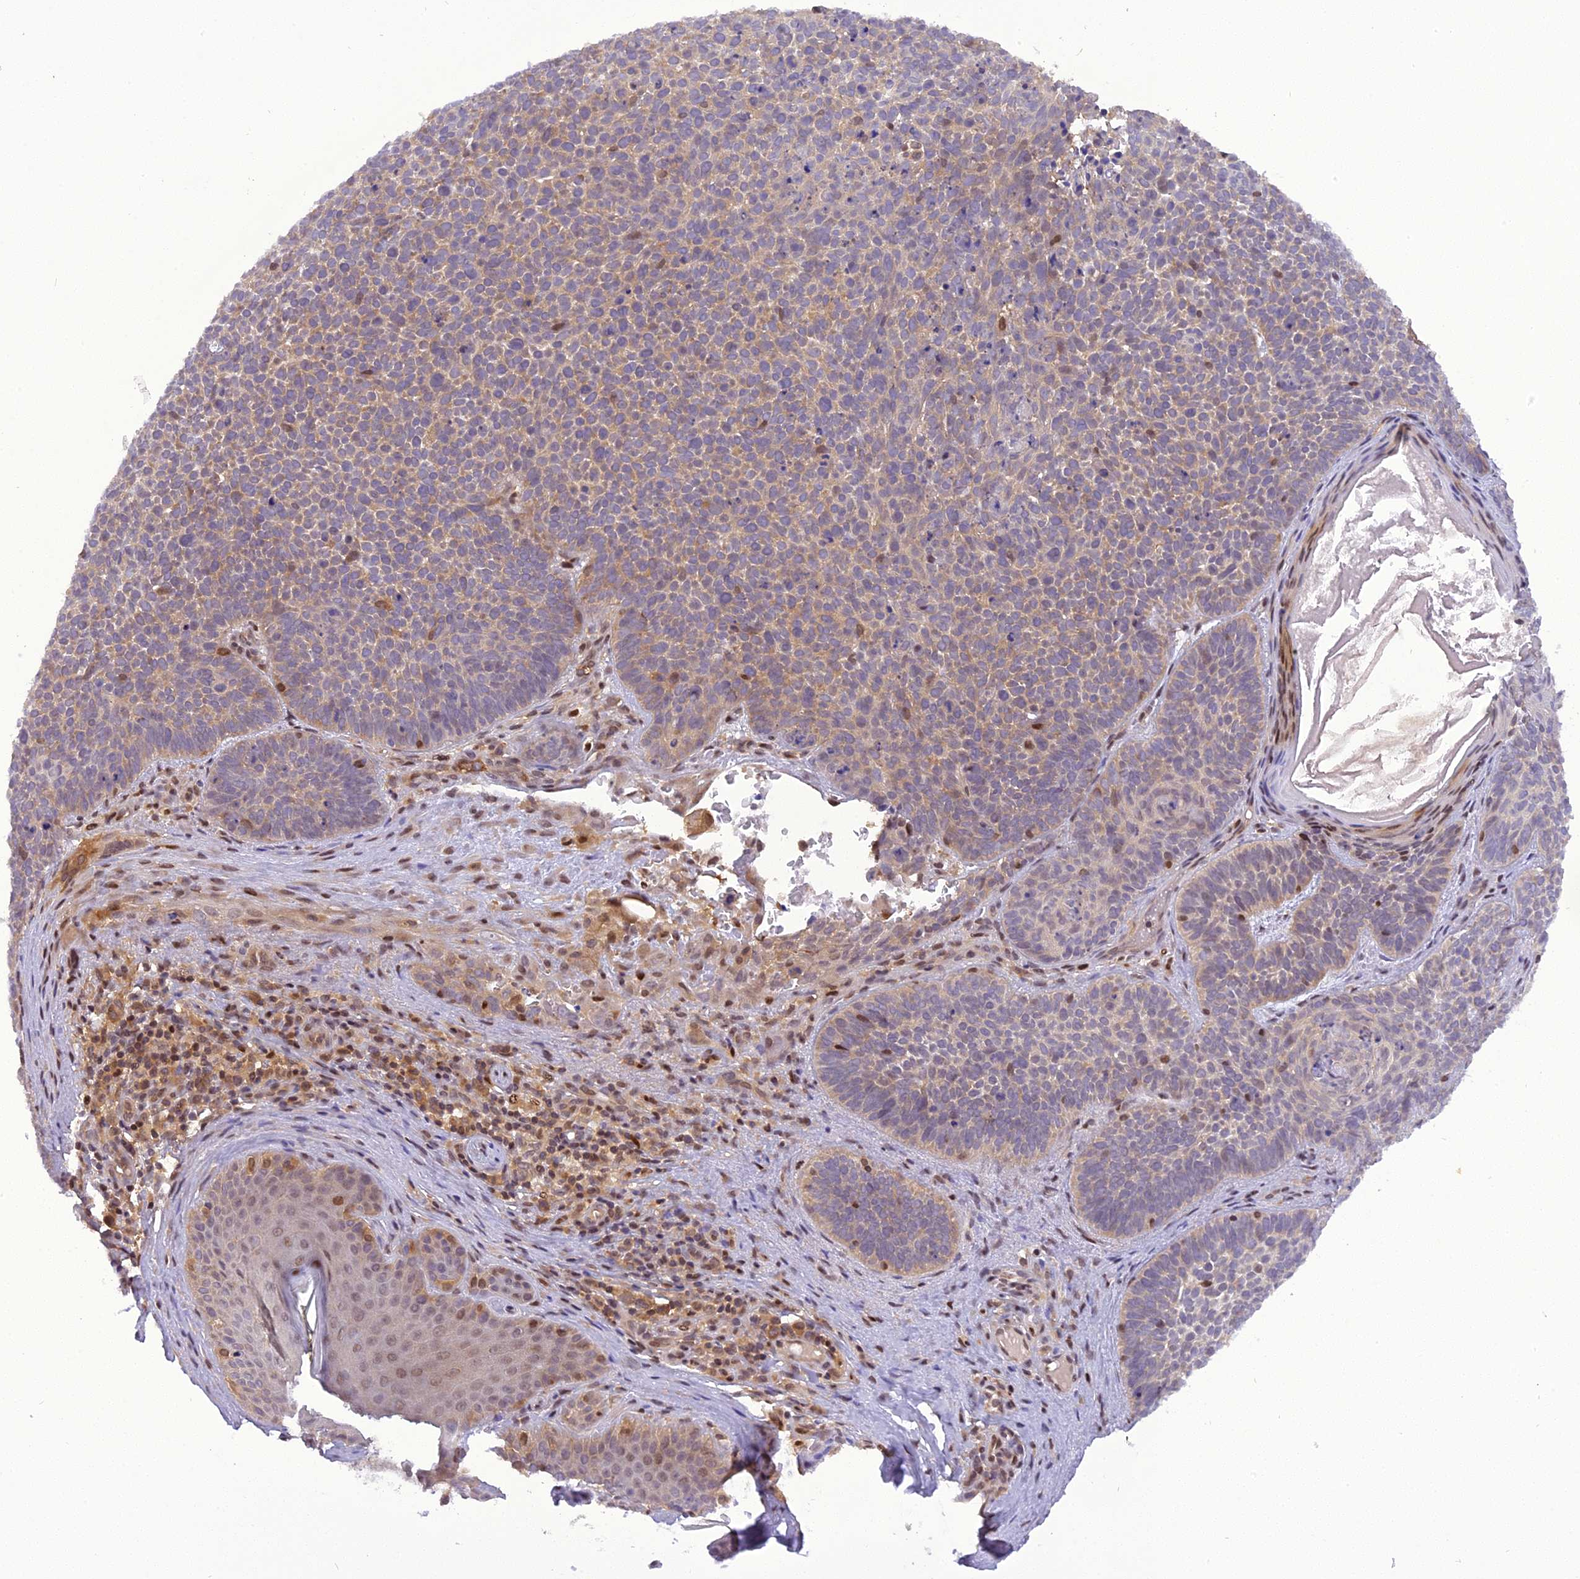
{"staining": {"intensity": "moderate", "quantity": "<25%", "location": "nuclear"}, "tissue": "skin cancer", "cell_type": "Tumor cells", "image_type": "cancer", "snomed": [{"axis": "morphology", "description": "Basal cell carcinoma"}, {"axis": "topography", "description": "Skin"}], "caption": "Immunohistochemistry (IHC) staining of skin basal cell carcinoma, which displays low levels of moderate nuclear staining in about <25% of tumor cells indicating moderate nuclear protein staining. The staining was performed using DAB (brown) for protein detection and nuclei were counterstained in hematoxylin (blue).", "gene": "RABGGTA", "patient": {"sex": "male", "age": 85}}